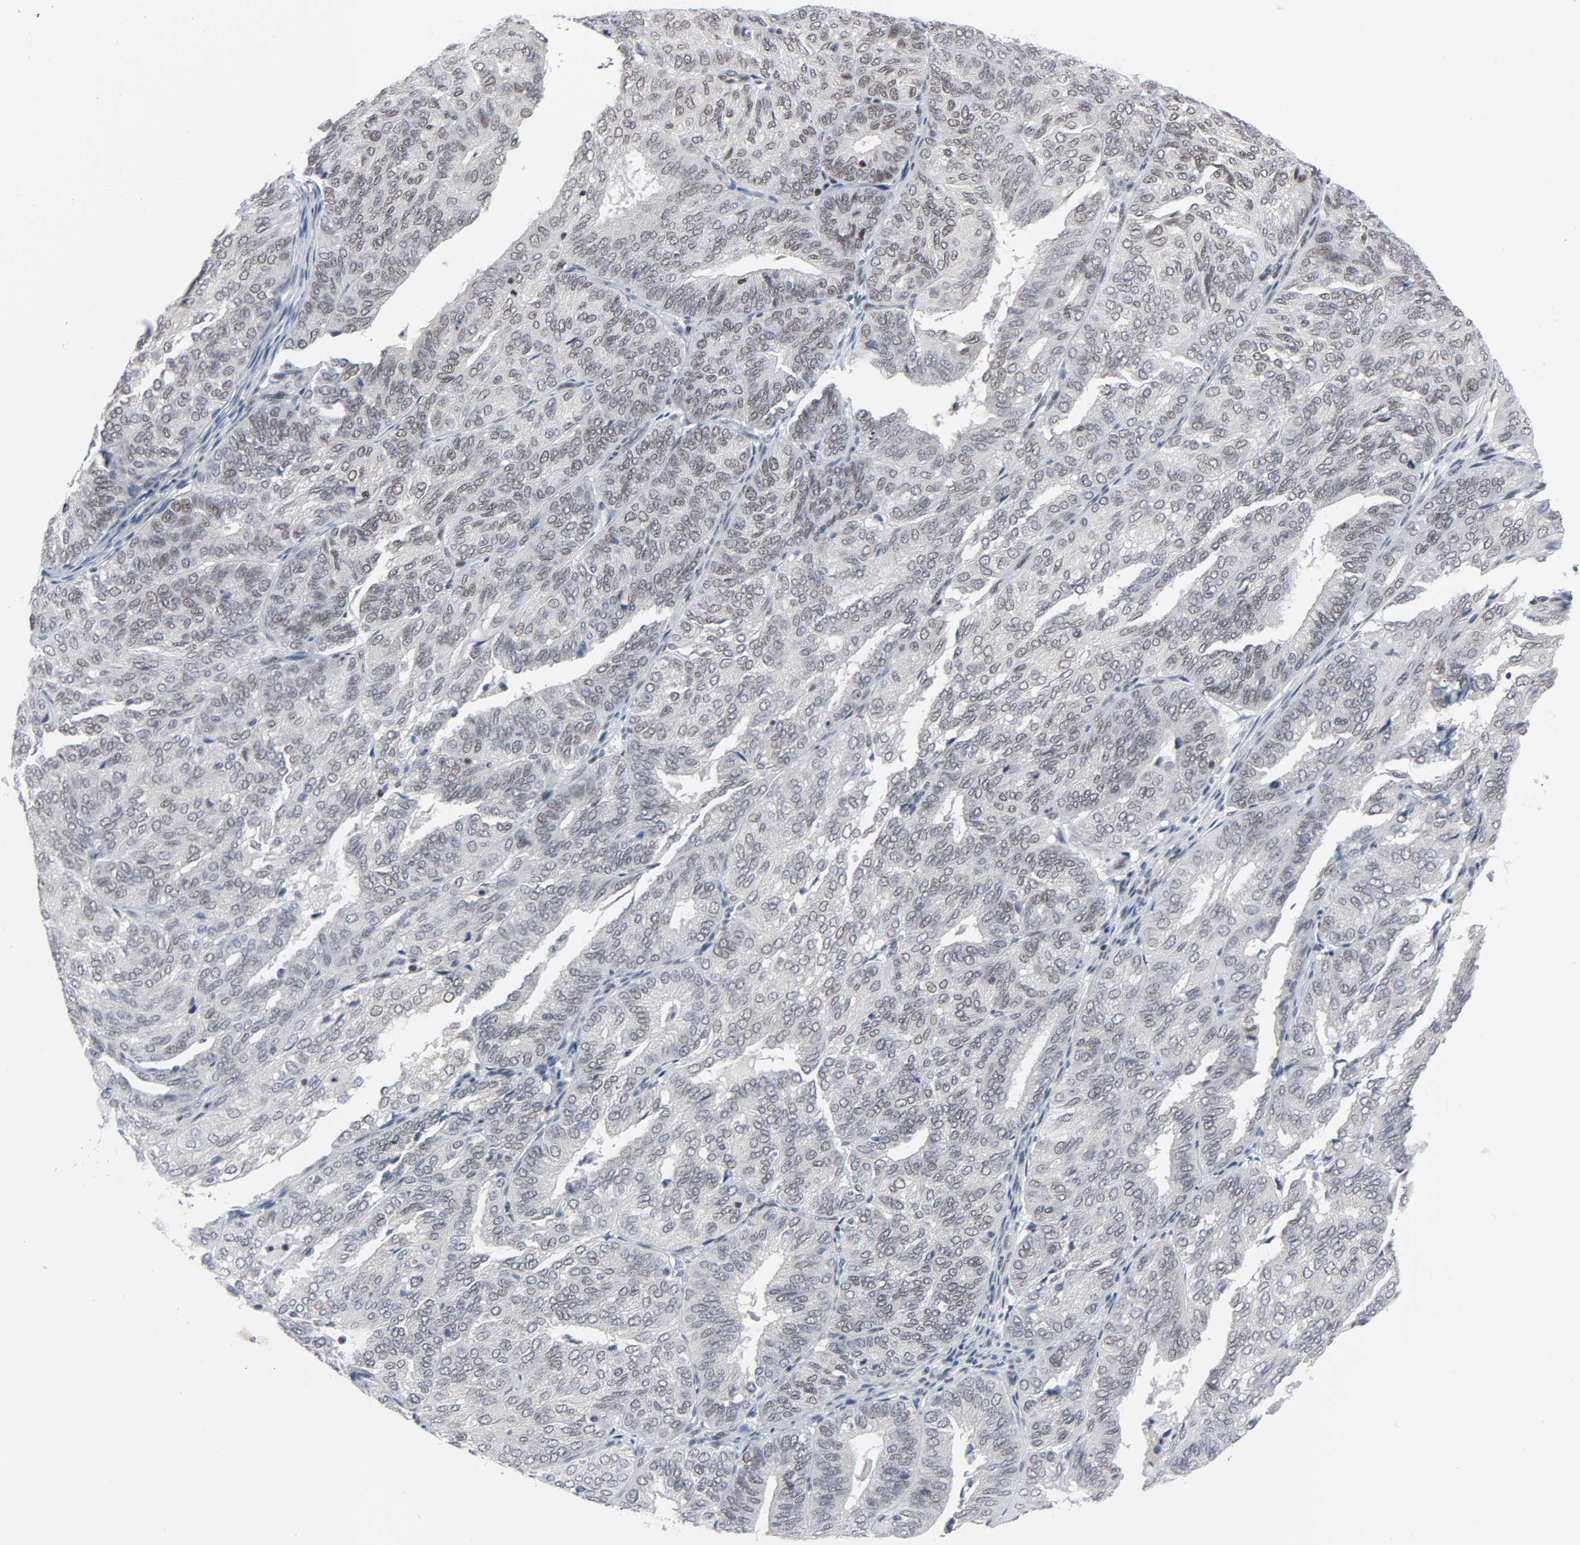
{"staining": {"intensity": "weak", "quantity": ">75%", "location": "nuclear"}, "tissue": "endometrial cancer", "cell_type": "Tumor cells", "image_type": "cancer", "snomed": [{"axis": "morphology", "description": "Adenocarcinoma, NOS"}, {"axis": "topography", "description": "Endometrium"}], "caption": "Human adenocarcinoma (endometrial) stained with a protein marker reveals weak staining in tumor cells.", "gene": "GABPA", "patient": {"sex": "female", "age": 66}}